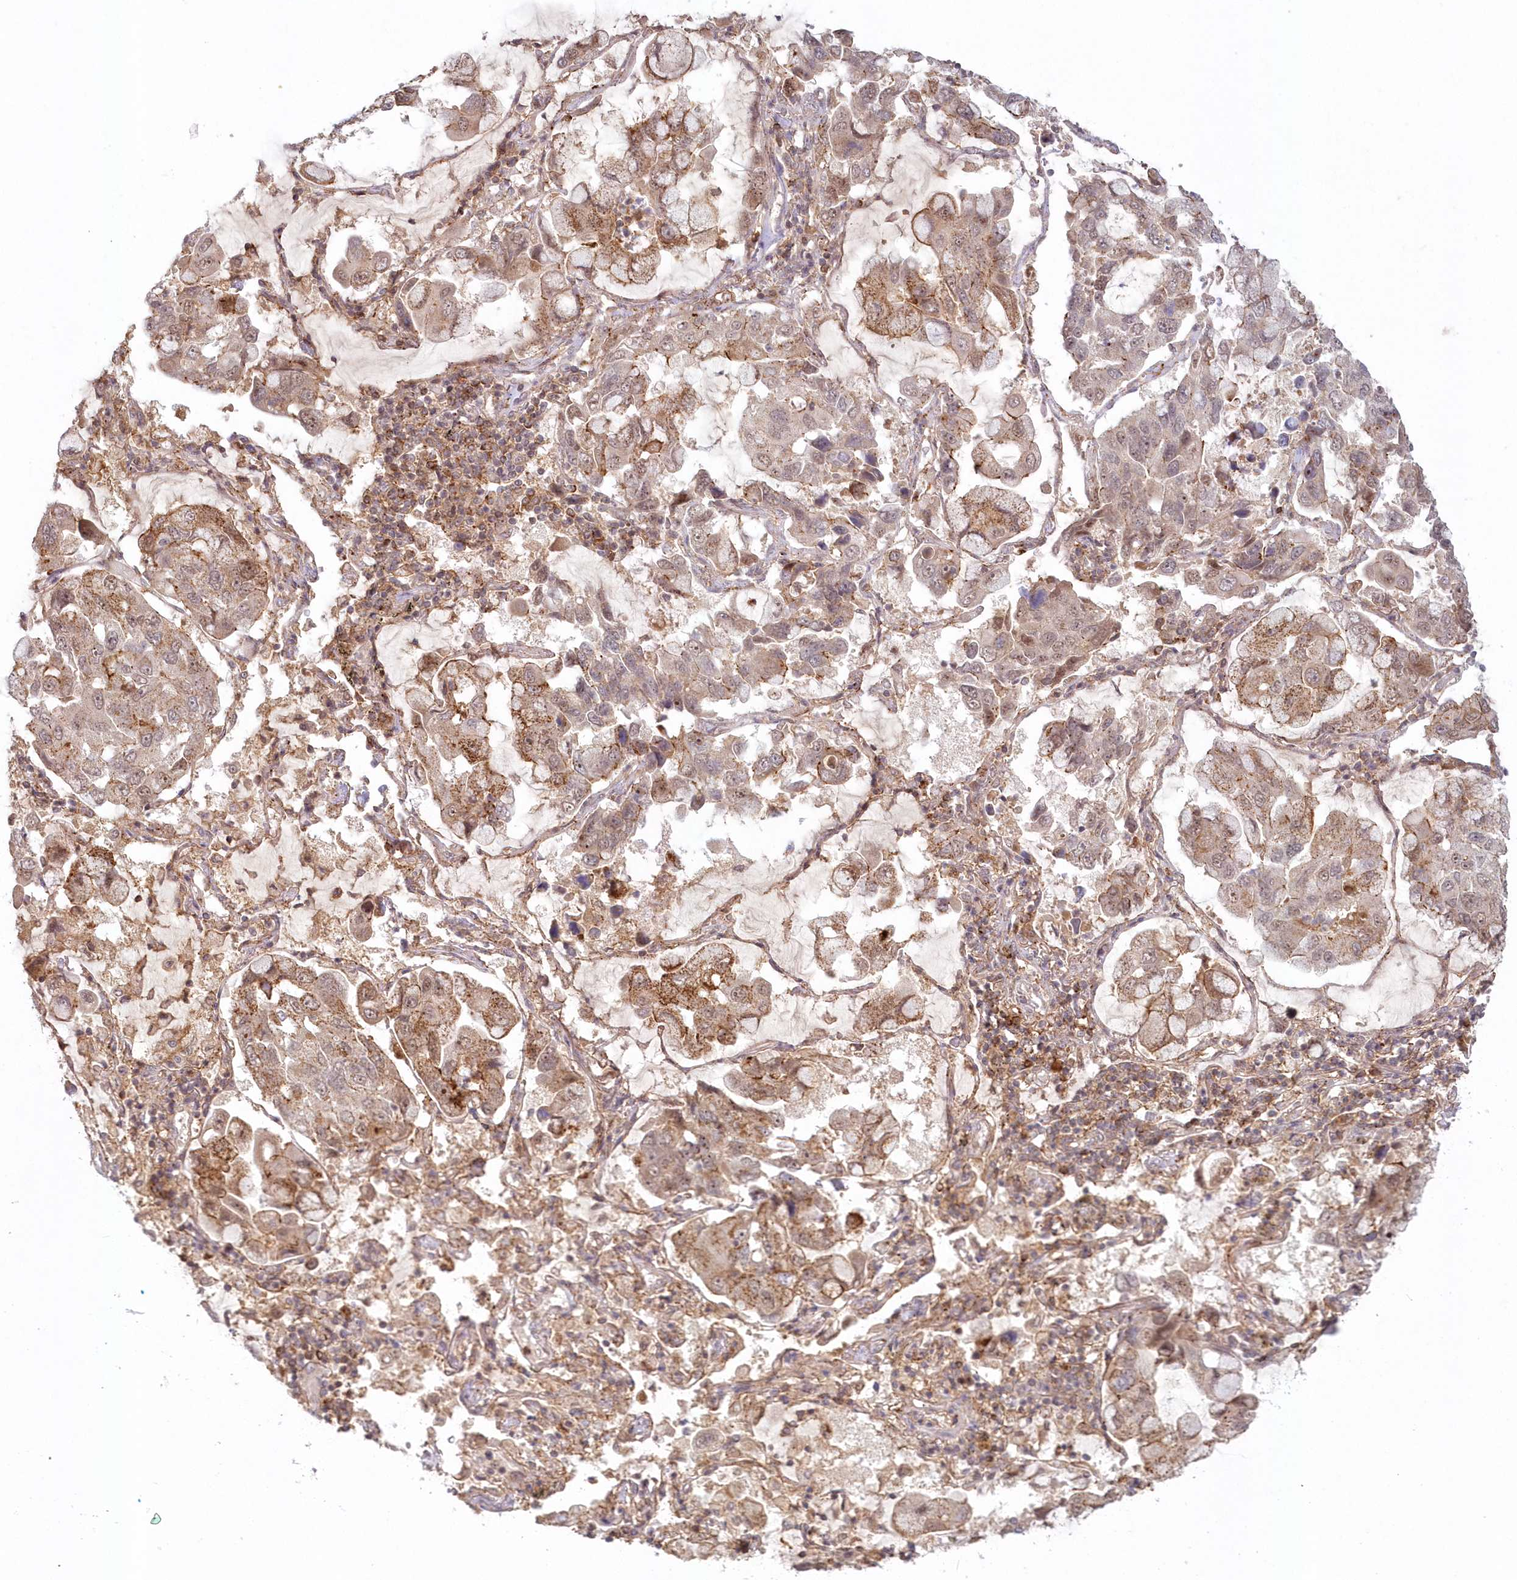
{"staining": {"intensity": "moderate", "quantity": "25%-75%", "location": "cytoplasmic/membranous,nuclear"}, "tissue": "lung cancer", "cell_type": "Tumor cells", "image_type": "cancer", "snomed": [{"axis": "morphology", "description": "Adenocarcinoma, NOS"}, {"axis": "topography", "description": "Lung"}], "caption": "Lung cancer (adenocarcinoma) stained for a protein (brown) reveals moderate cytoplasmic/membranous and nuclear positive expression in about 25%-75% of tumor cells.", "gene": "TOGARAM2", "patient": {"sex": "male", "age": 64}}